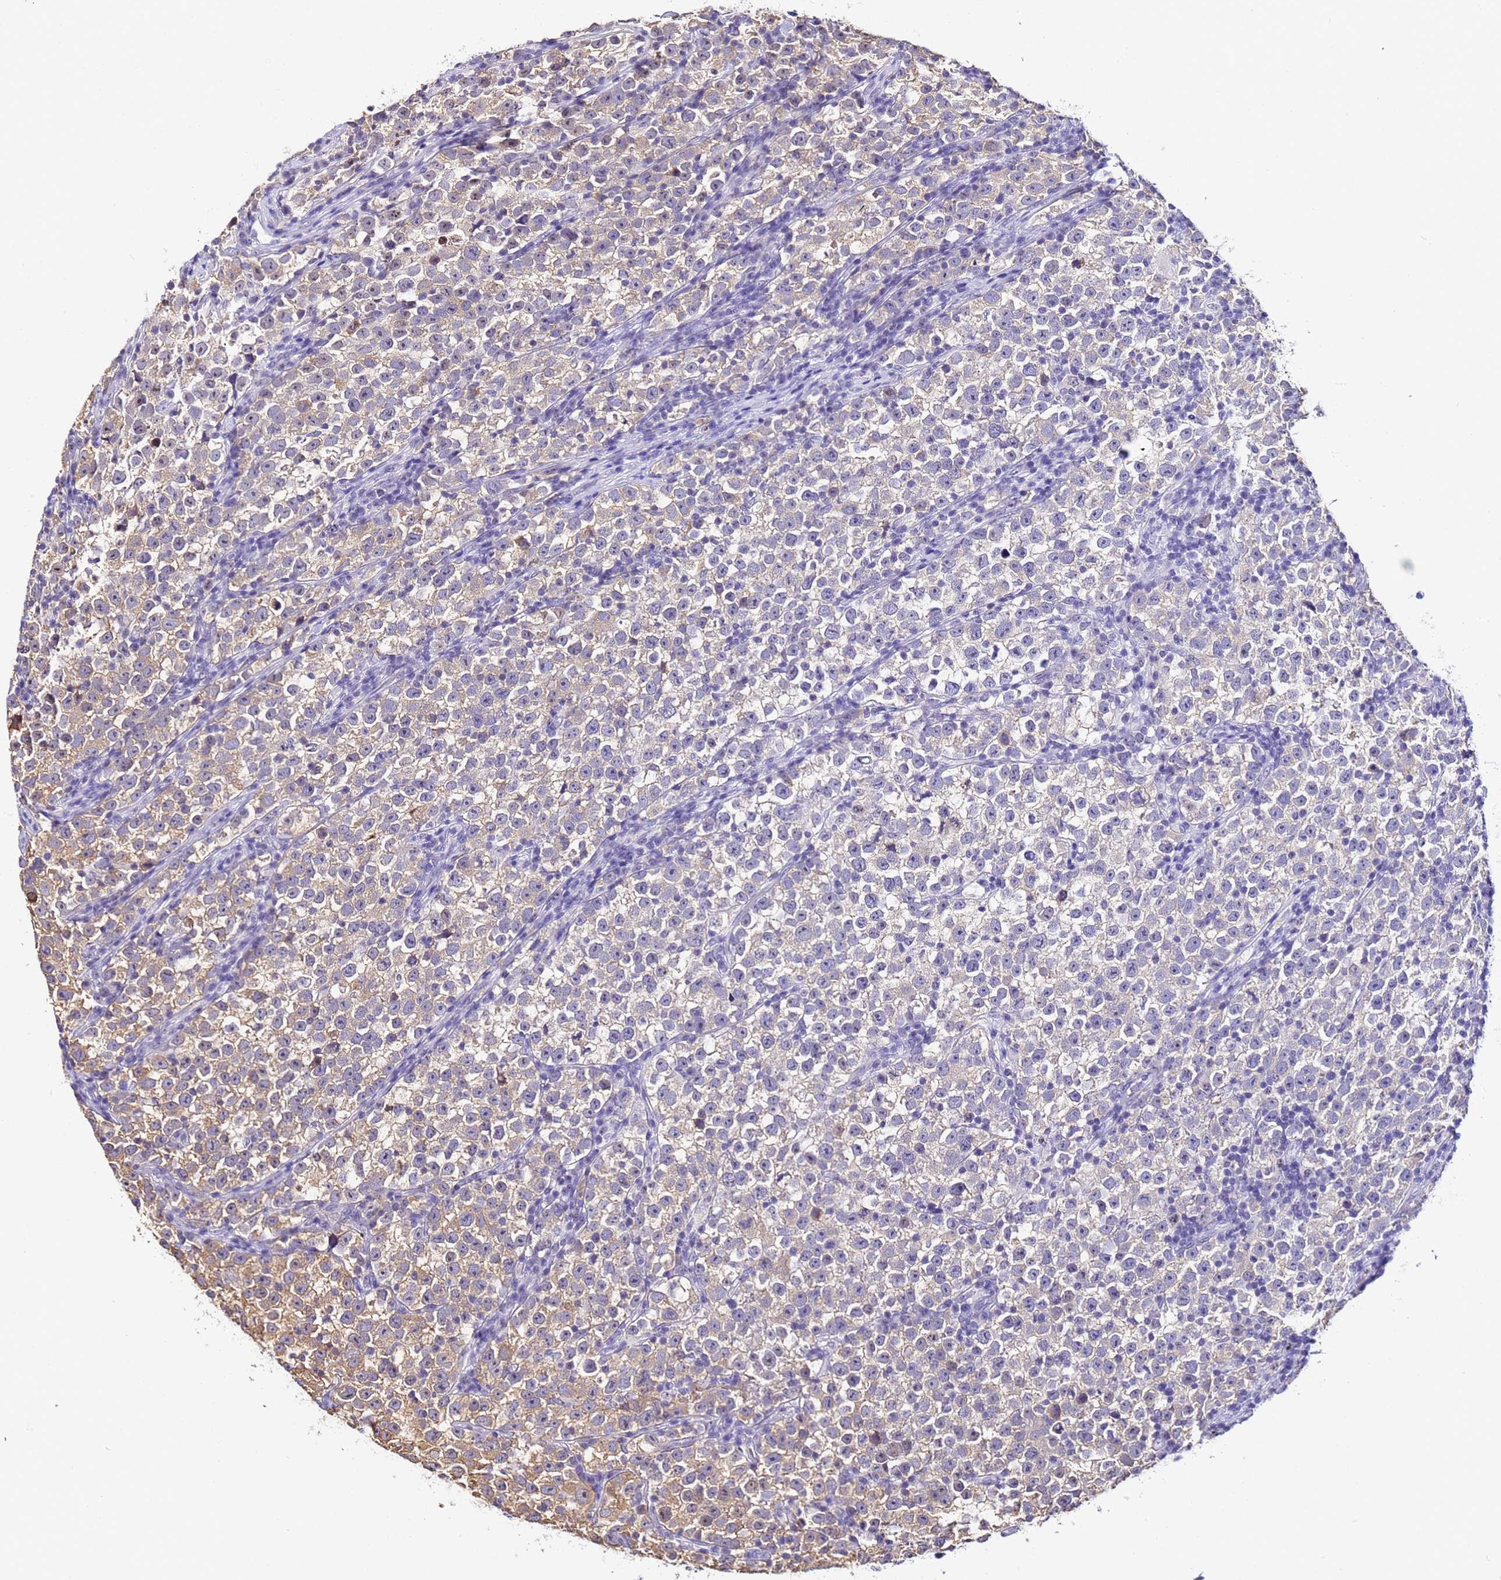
{"staining": {"intensity": "weak", "quantity": "25%-75%", "location": "cytoplasmic/membranous"}, "tissue": "testis cancer", "cell_type": "Tumor cells", "image_type": "cancer", "snomed": [{"axis": "morphology", "description": "Normal tissue, NOS"}, {"axis": "morphology", "description": "Seminoma, NOS"}, {"axis": "topography", "description": "Testis"}], "caption": "Immunohistochemical staining of testis cancer shows weak cytoplasmic/membranous protein expression in about 25%-75% of tumor cells.", "gene": "ACTL6B", "patient": {"sex": "male", "age": 43}}